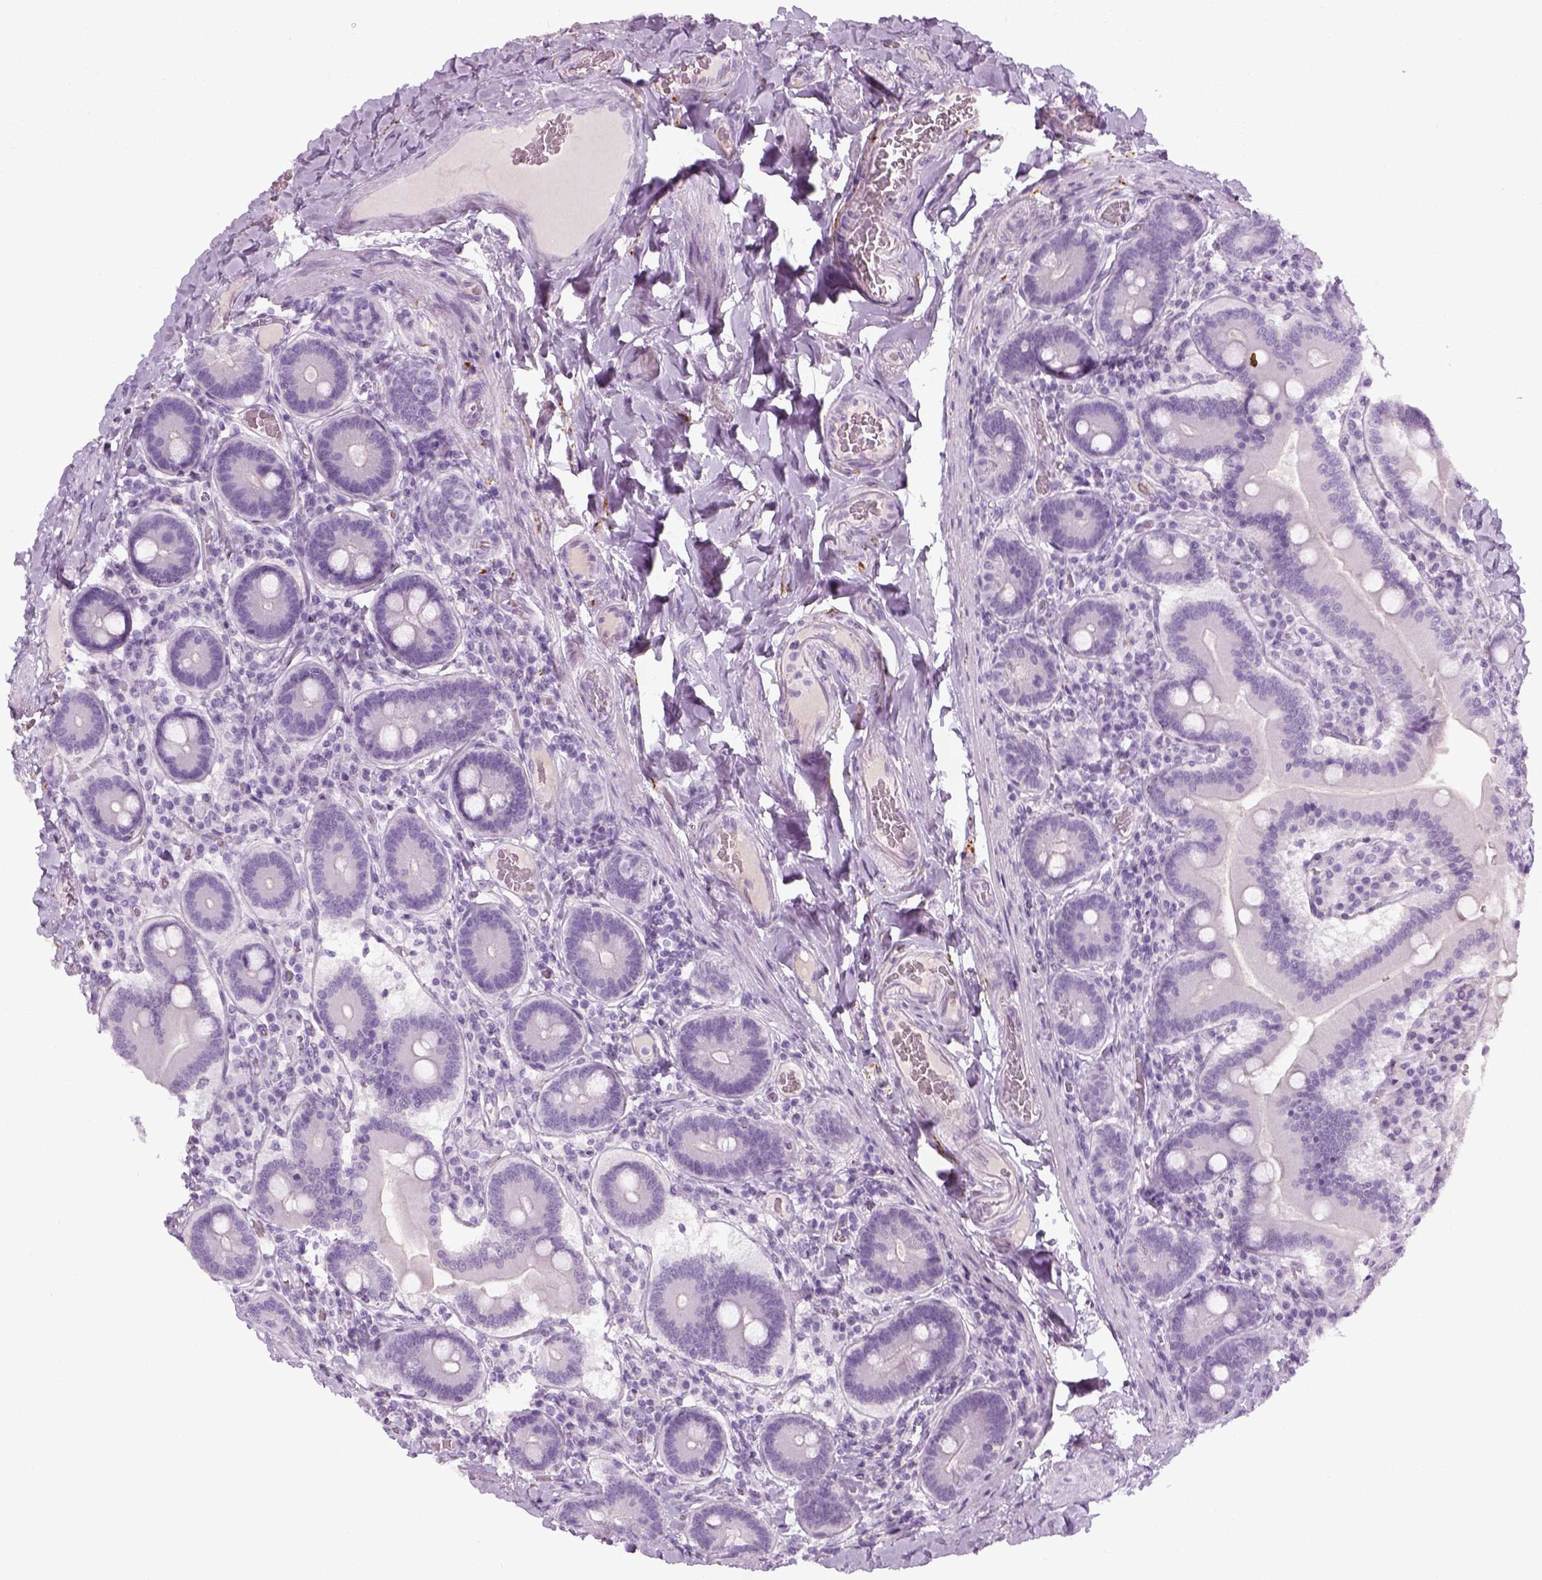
{"staining": {"intensity": "negative", "quantity": "none", "location": "none"}, "tissue": "duodenum", "cell_type": "Glandular cells", "image_type": "normal", "snomed": [{"axis": "morphology", "description": "Normal tissue, NOS"}, {"axis": "topography", "description": "Duodenum"}], "caption": "Protein analysis of benign duodenum displays no significant expression in glandular cells. (Stains: DAB immunohistochemistry with hematoxylin counter stain, Microscopy: brightfield microscopy at high magnification).", "gene": "TH", "patient": {"sex": "female", "age": 62}}